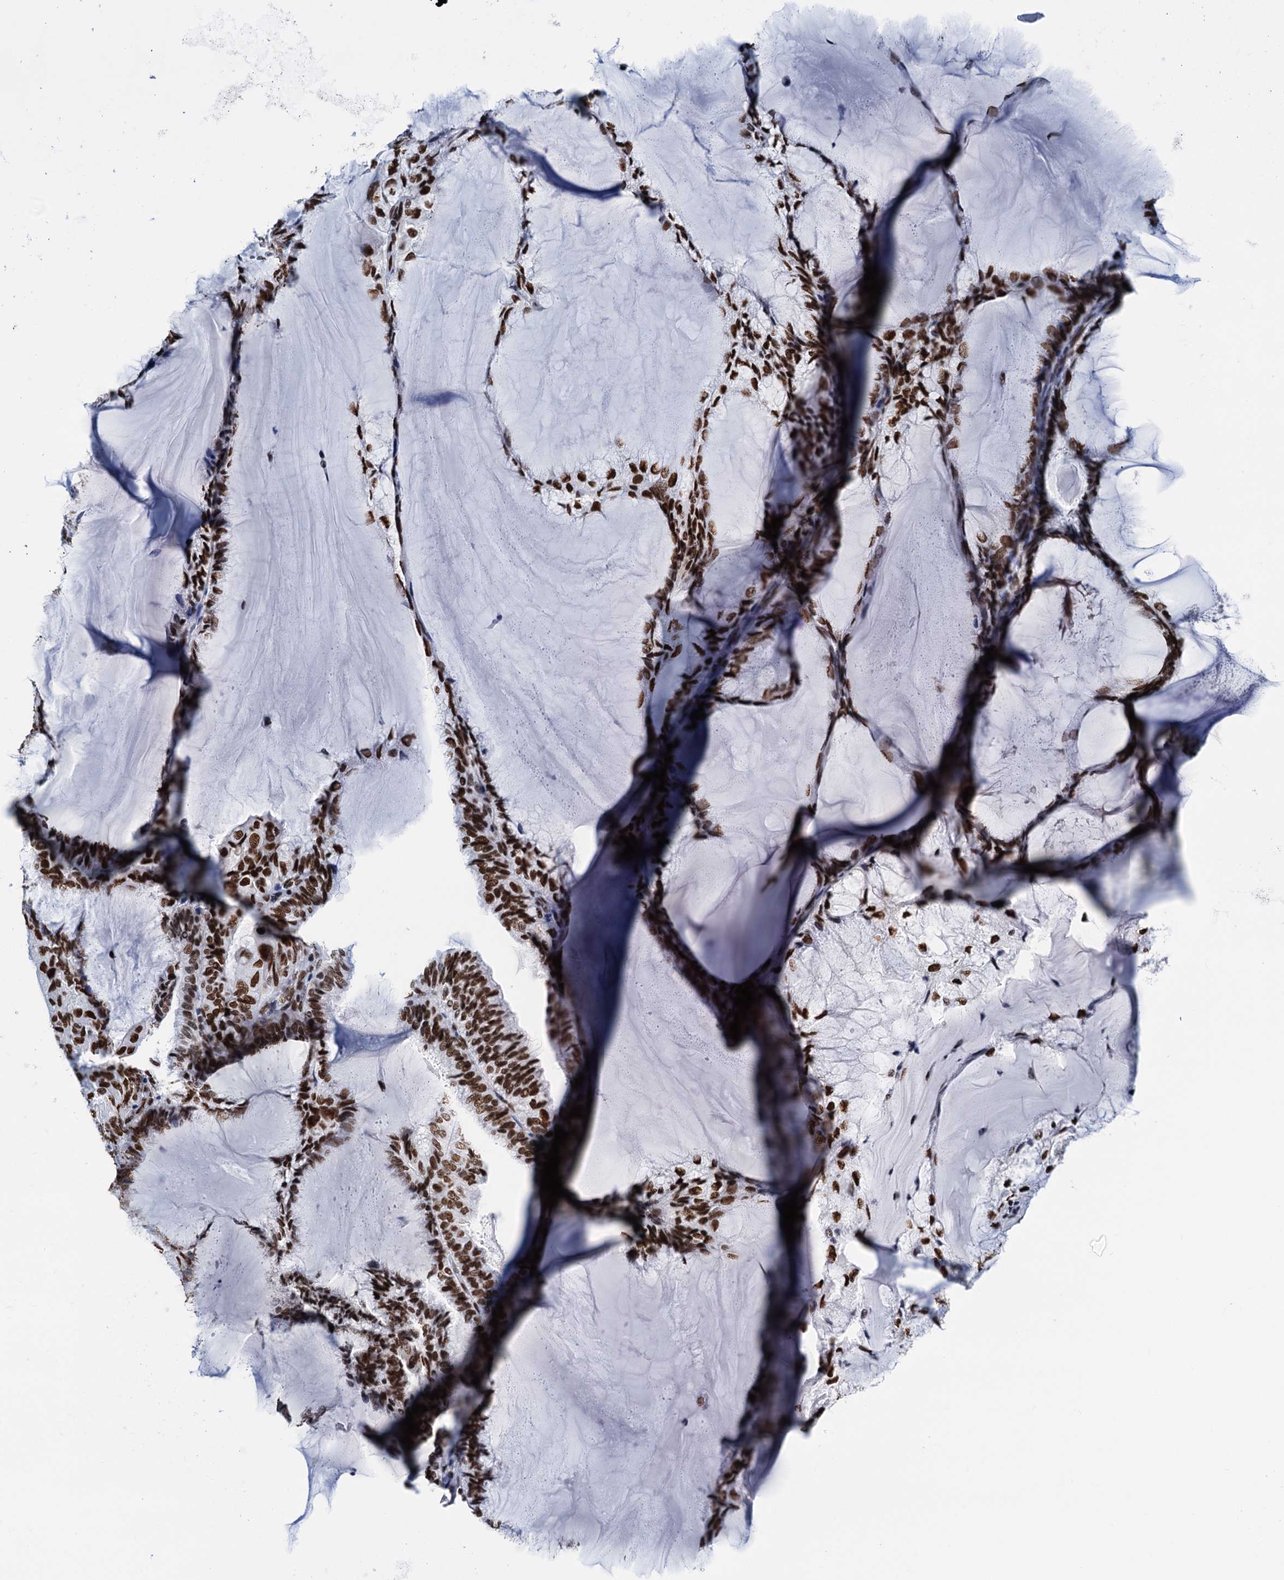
{"staining": {"intensity": "strong", "quantity": ">75%", "location": "nuclear"}, "tissue": "endometrial cancer", "cell_type": "Tumor cells", "image_type": "cancer", "snomed": [{"axis": "morphology", "description": "Adenocarcinoma, NOS"}, {"axis": "topography", "description": "Endometrium"}], "caption": "Immunohistochemical staining of human adenocarcinoma (endometrial) exhibits high levels of strong nuclear expression in approximately >75% of tumor cells.", "gene": "SLTM", "patient": {"sex": "female", "age": 81}}